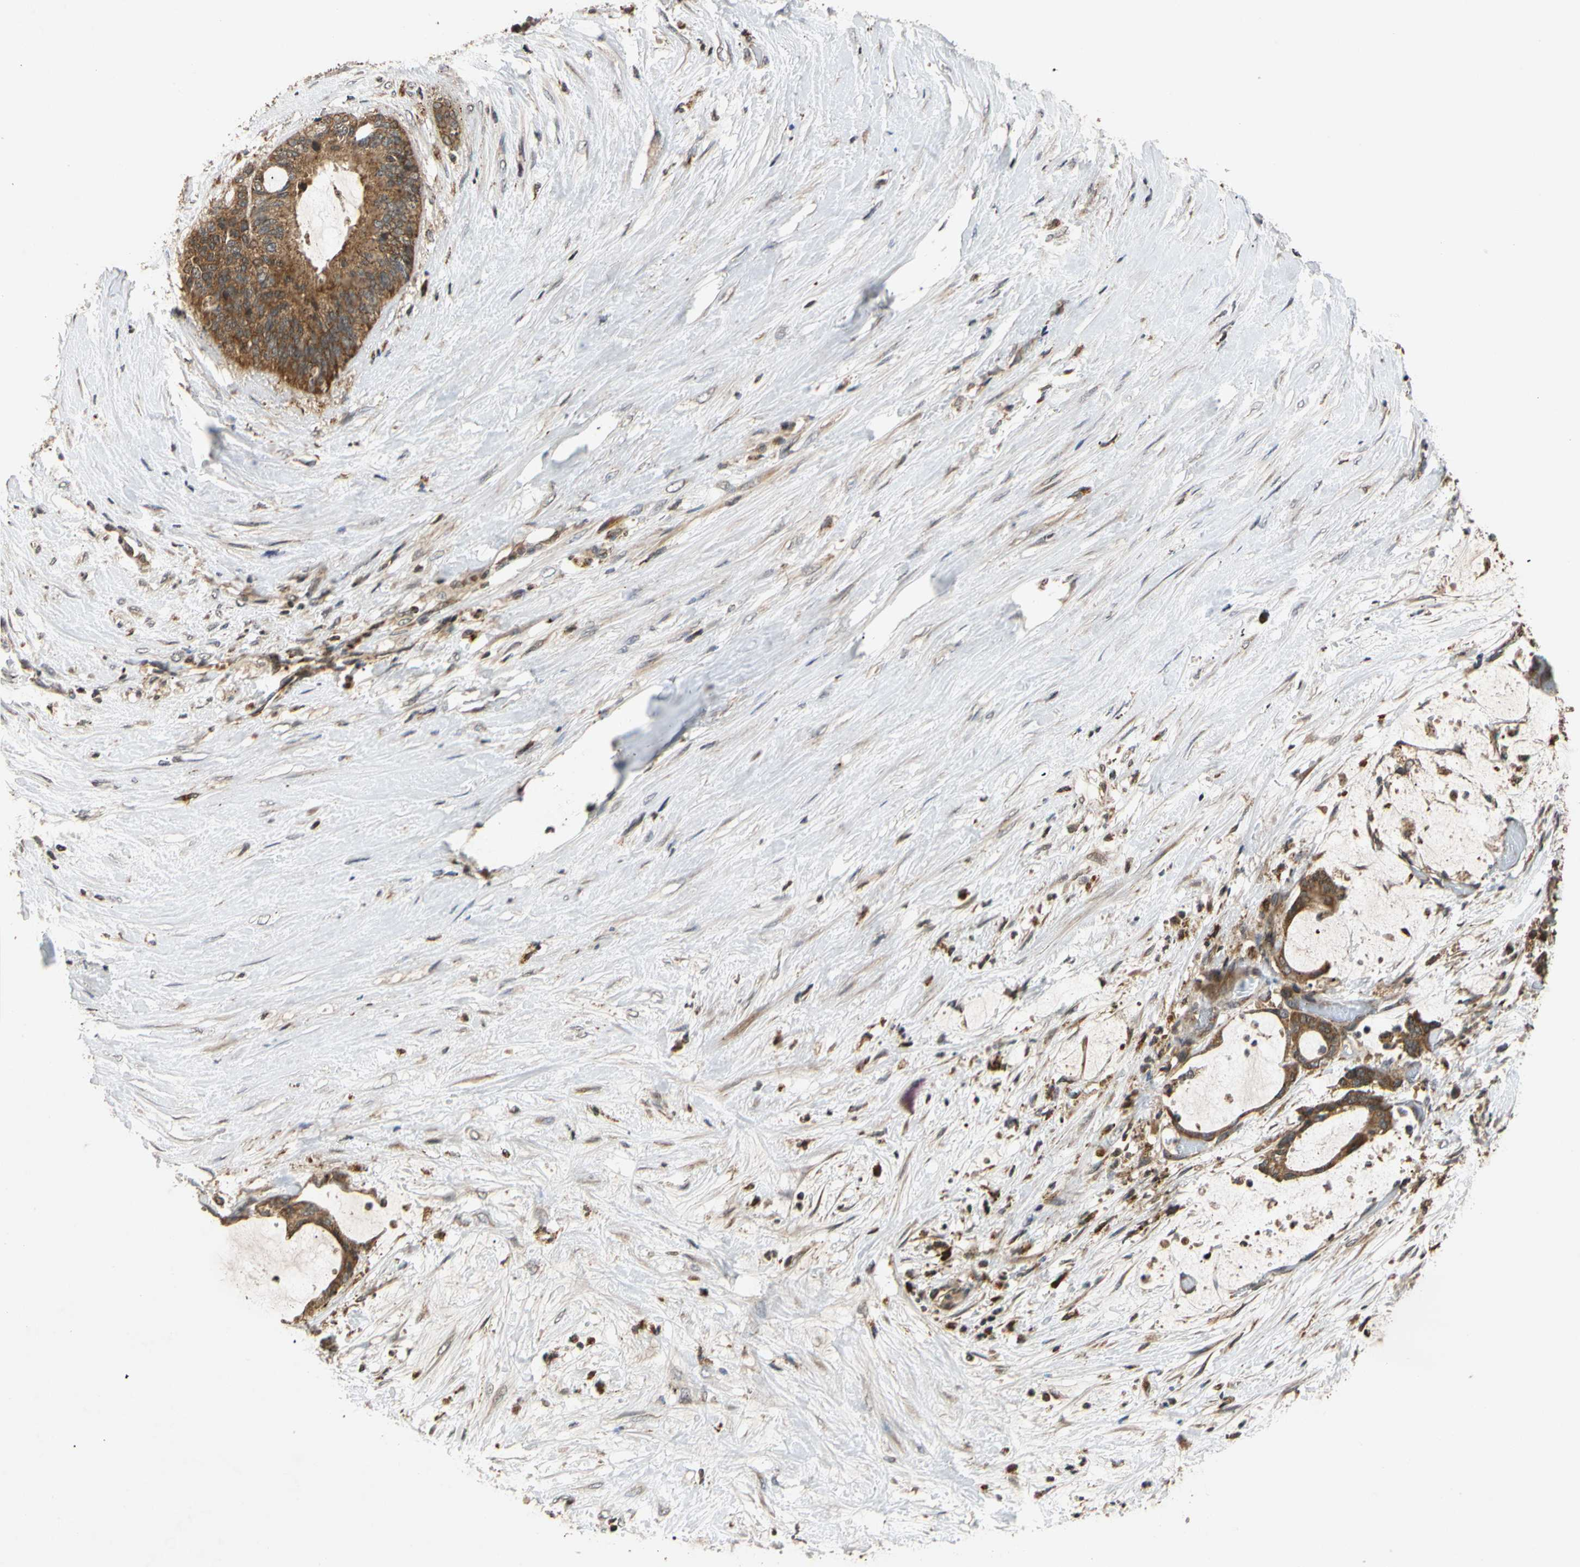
{"staining": {"intensity": "strong", "quantity": ">75%", "location": "cytoplasmic/membranous"}, "tissue": "liver cancer", "cell_type": "Tumor cells", "image_type": "cancer", "snomed": [{"axis": "morphology", "description": "Cholangiocarcinoma"}, {"axis": "topography", "description": "Liver"}], "caption": "Immunohistochemistry (DAB (3,3'-diaminobenzidine)) staining of cholangiocarcinoma (liver) displays strong cytoplasmic/membranous protein expression in about >75% of tumor cells. The protein of interest is shown in brown color, while the nuclei are stained blue.", "gene": "MRPS22", "patient": {"sex": "female", "age": 73}}